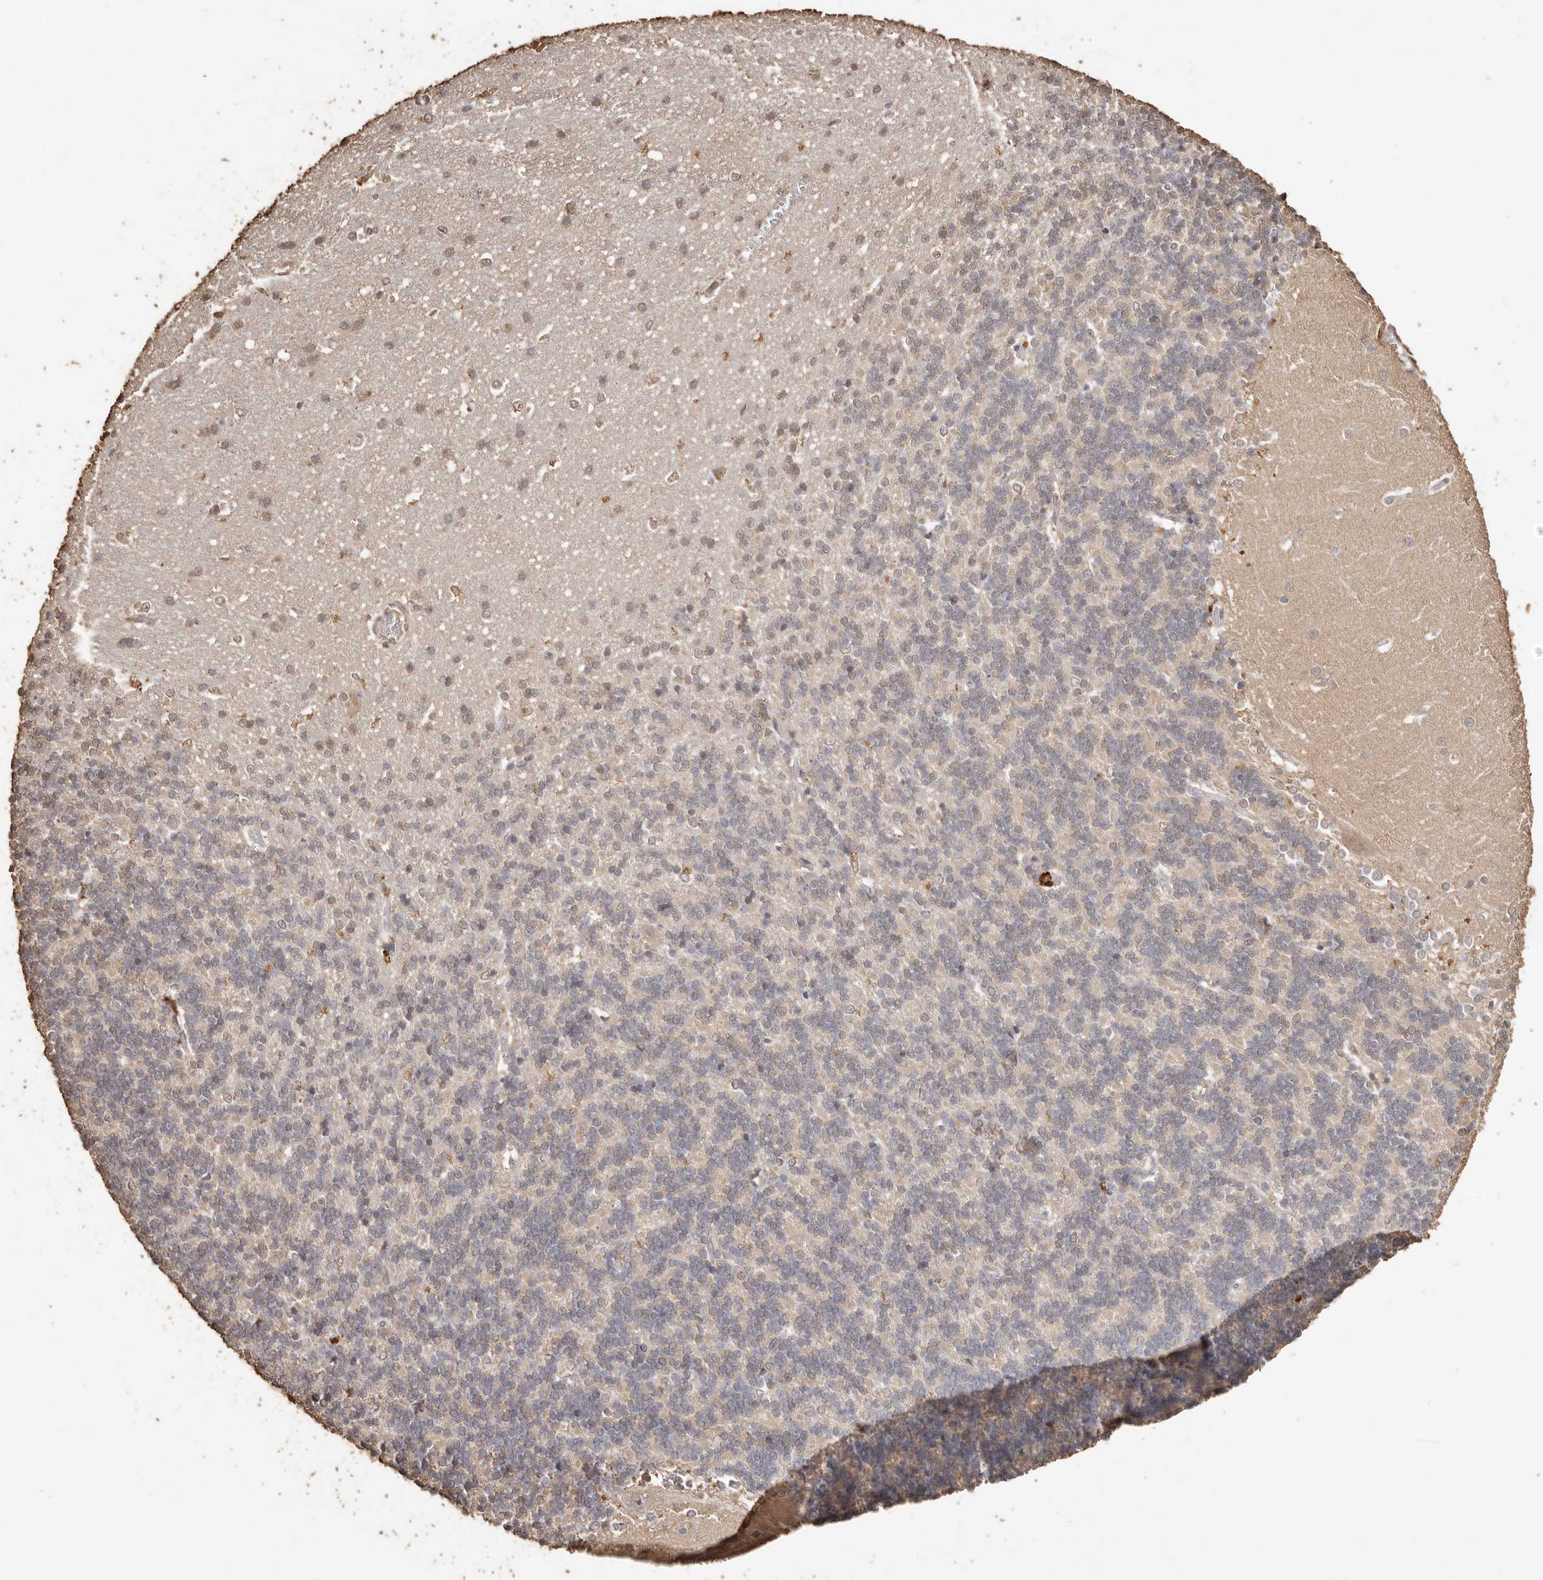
{"staining": {"intensity": "weak", "quantity": "25%-75%", "location": "cytoplasmic/membranous,nuclear"}, "tissue": "cerebellum", "cell_type": "Cells in granular layer", "image_type": "normal", "snomed": [{"axis": "morphology", "description": "Normal tissue, NOS"}, {"axis": "topography", "description": "Cerebellum"}], "caption": "Brown immunohistochemical staining in benign cerebellum demonstrates weak cytoplasmic/membranous,nuclear positivity in approximately 25%-75% of cells in granular layer.", "gene": "PKDCC", "patient": {"sex": "male", "age": 37}}